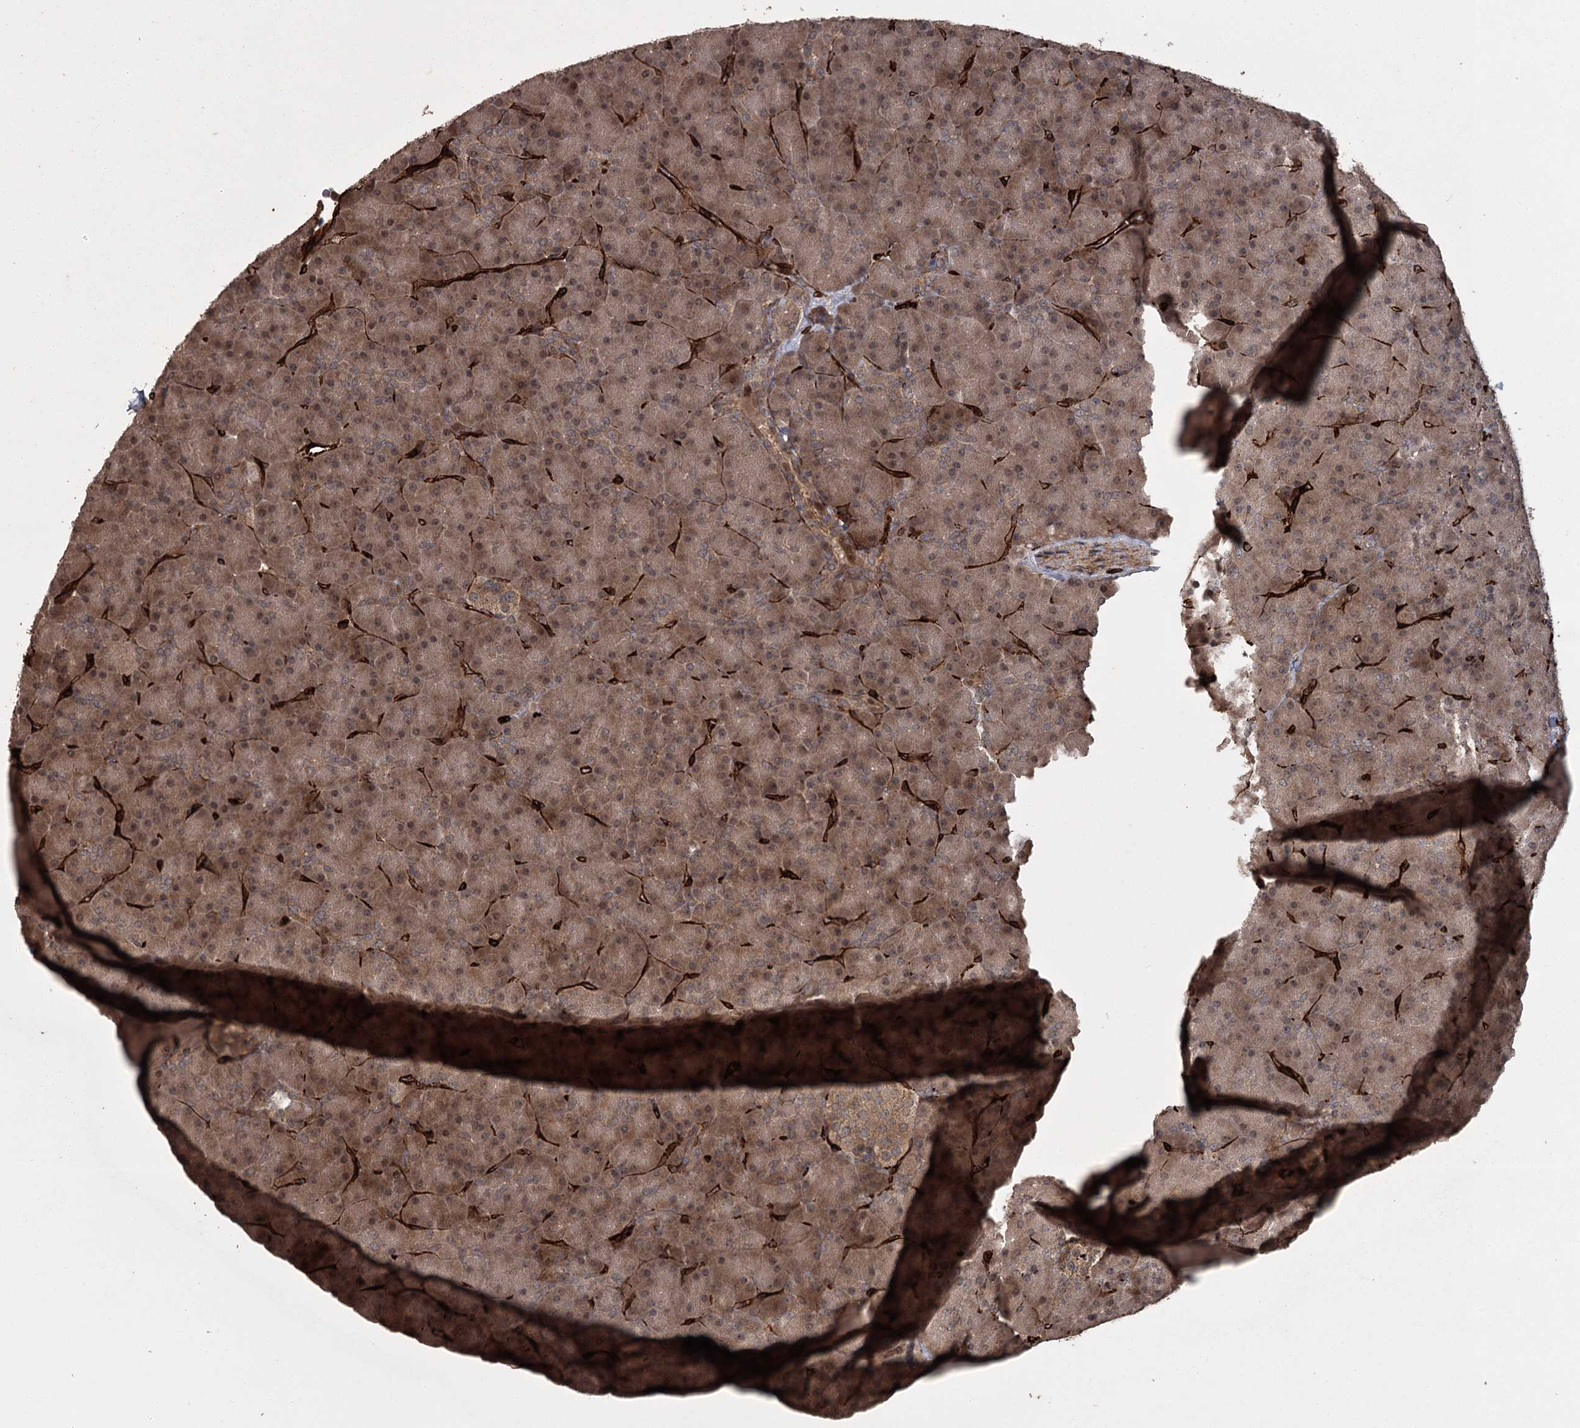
{"staining": {"intensity": "moderate", "quantity": ">75%", "location": "cytoplasmic/membranous,nuclear"}, "tissue": "pancreas", "cell_type": "Exocrine glandular cells", "image_type": "normal", "snomed": [{"axis": "morphology", "description": "Normal tissue, NOS"}, {"axis": "topography", "description": "Pancreas"}], "caption": "Moderate cytoplasmic/membranous,nuclear positivity is present in about >75% of exocrine glandular cells in benign pancreas.", "gene": "RPAP3", "patient": {"sex": "male", "age": 36}}